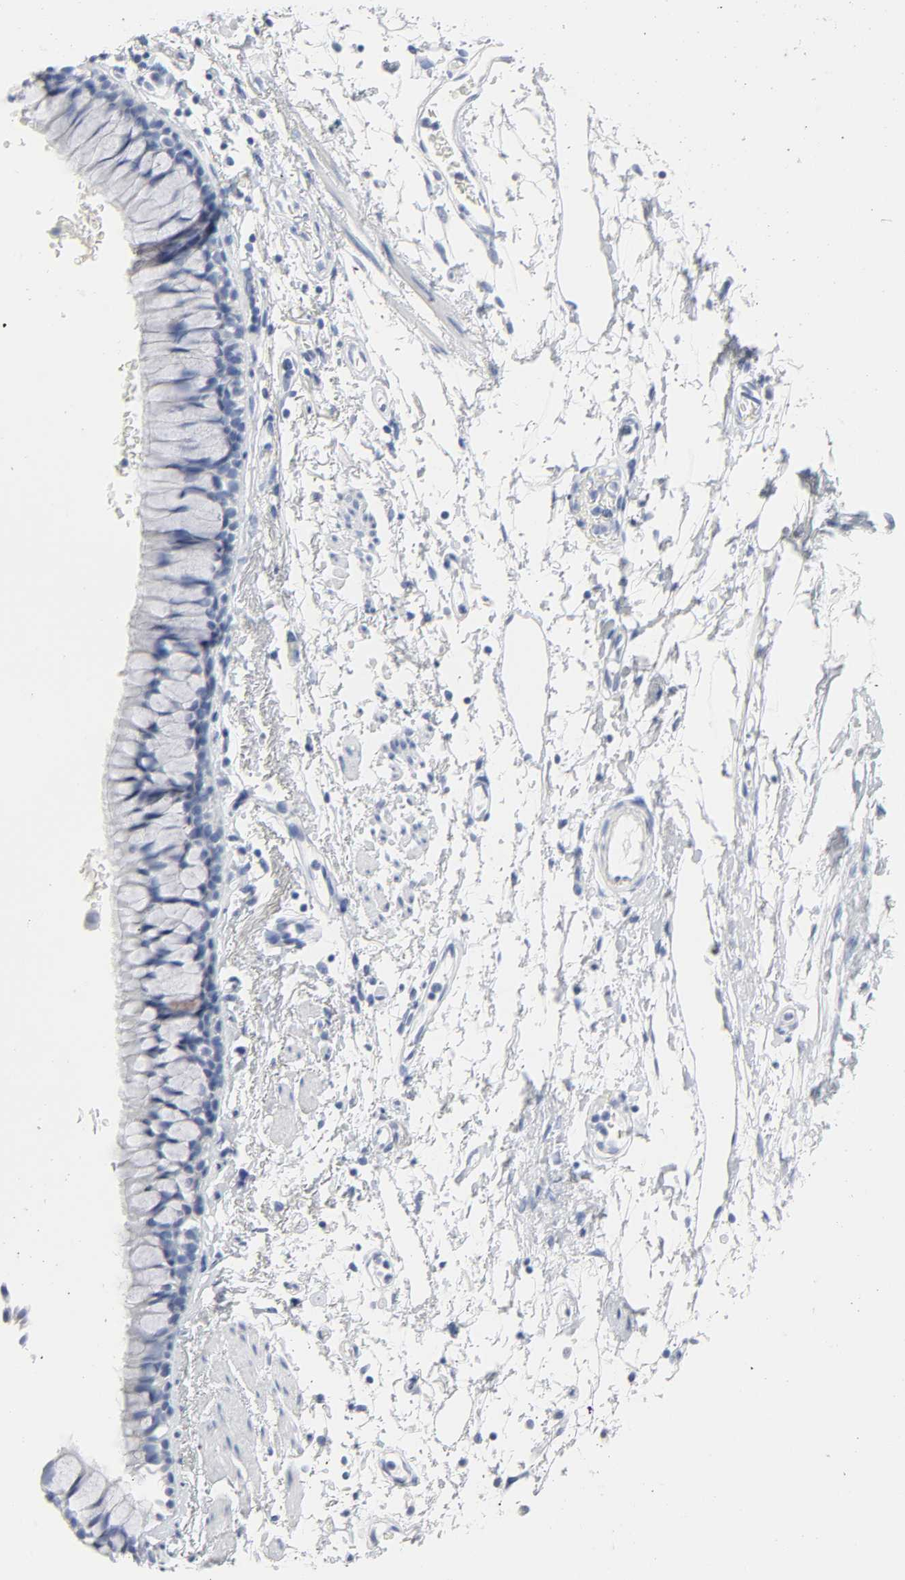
{"staining": {"intensity": "negative", "quantity": "none", "location": "none"}, "tissue": "bronchus", "cell_type": "Respiratory epithelial cells", "image_type": "normal", "snomed": [{"axis": "morphology", "description": "Normal tissue, NOS"}, {"axis": "topography", "description": "Bronchus"}], "caption": "Human bronchus stained for a protein using IHC displays no positivity in respiratory epithelial cells.", "gene": "ACP3", "patient": {"sex": "female", "age": 73}}